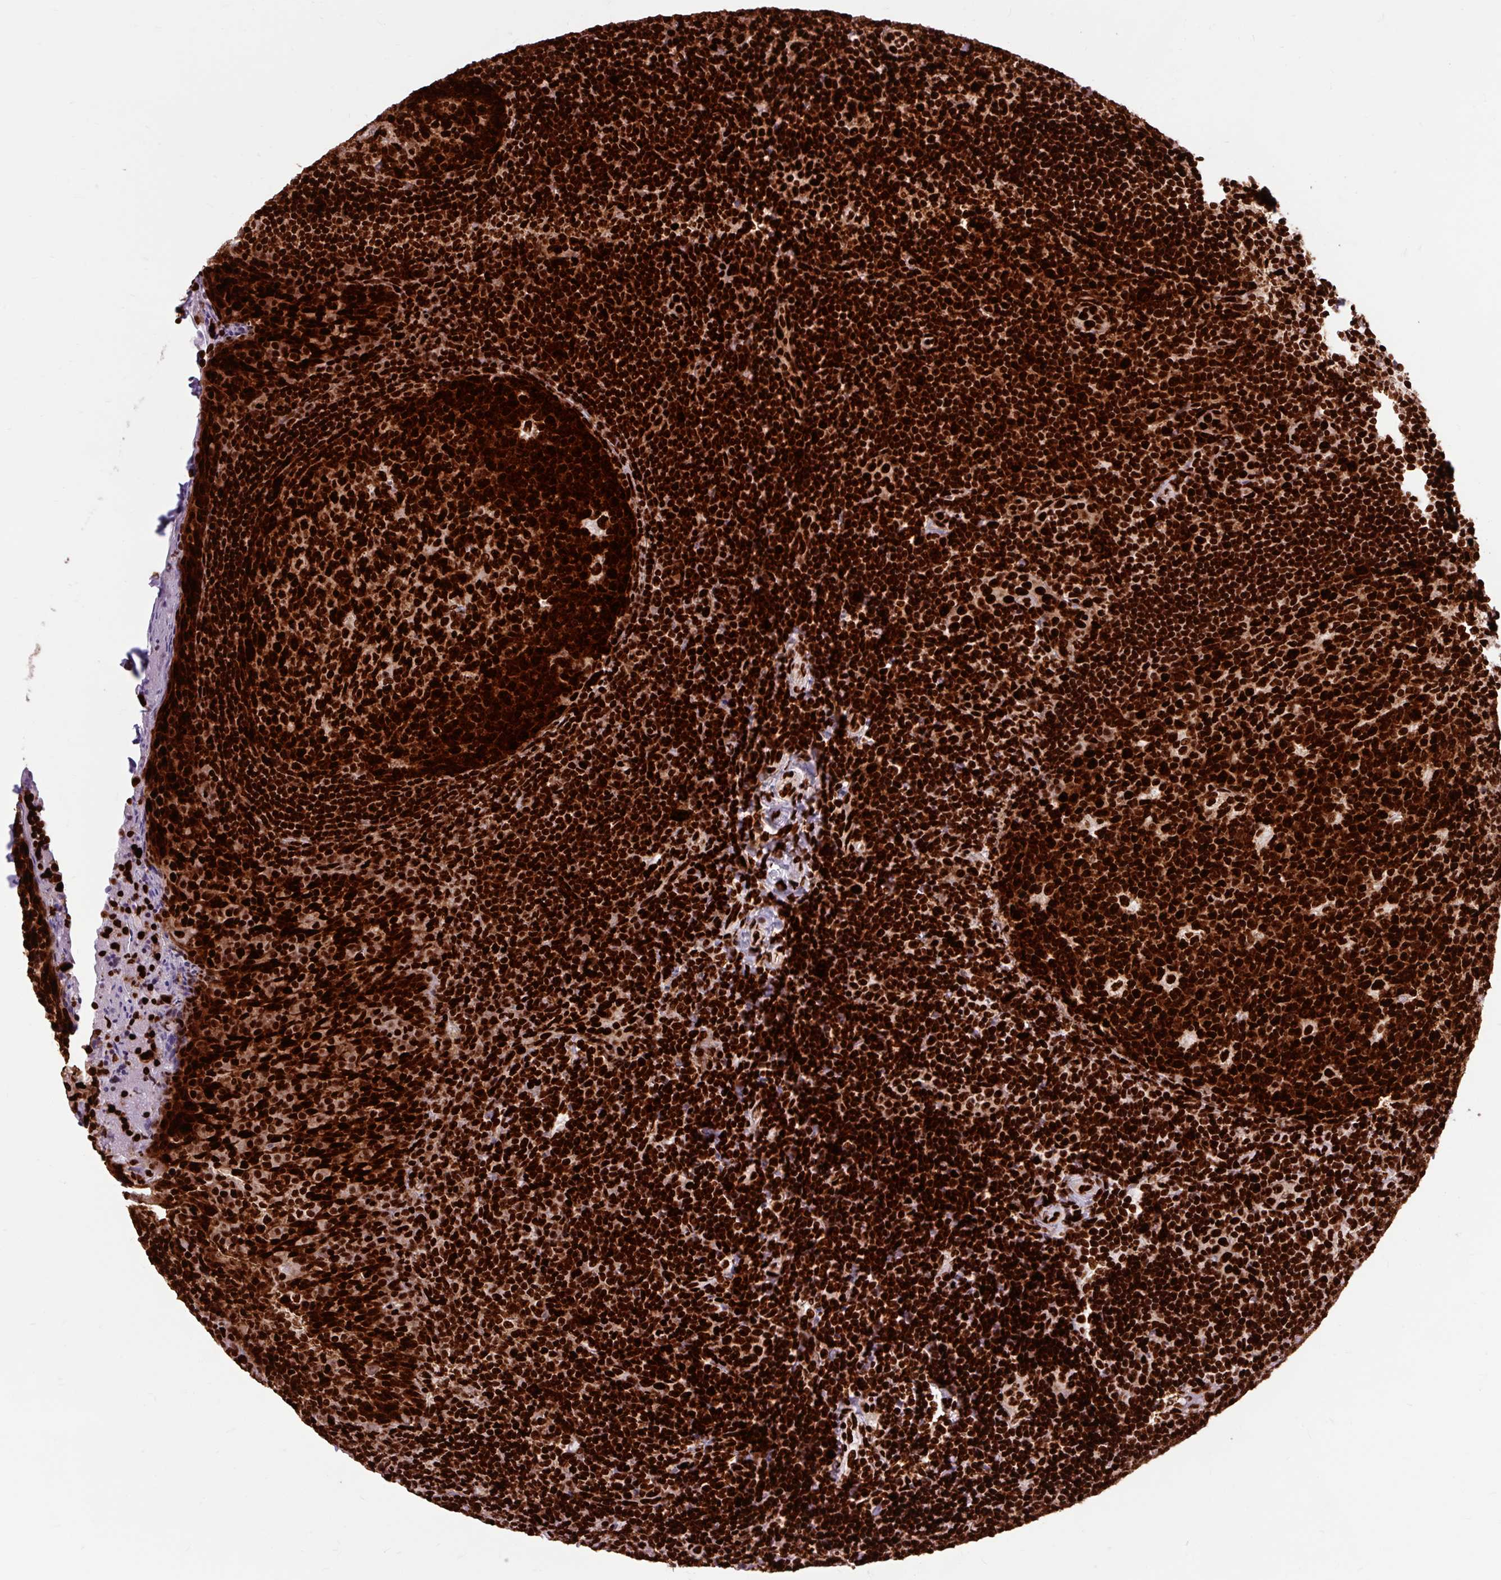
{"staining": {"intensity": "strong", "quantity": ">75%", "location": "nuclear"}, "tissue": "tonsil", "cell_type": "Germinal center cells", "image_type": "normal", "snomed": [{"axis": "morphology", "description": "Normal tissue, NOS"}, {"axis": "topography", "description": "Tonsil"}], "caption": "An image showing strong nuclear expression in approximately >75% of germinal center cells in benign tonsil, as visualized by brown immunohistochemical staining.", "gene": "FUS", "patient": {"sex": "female", "age": 10}}